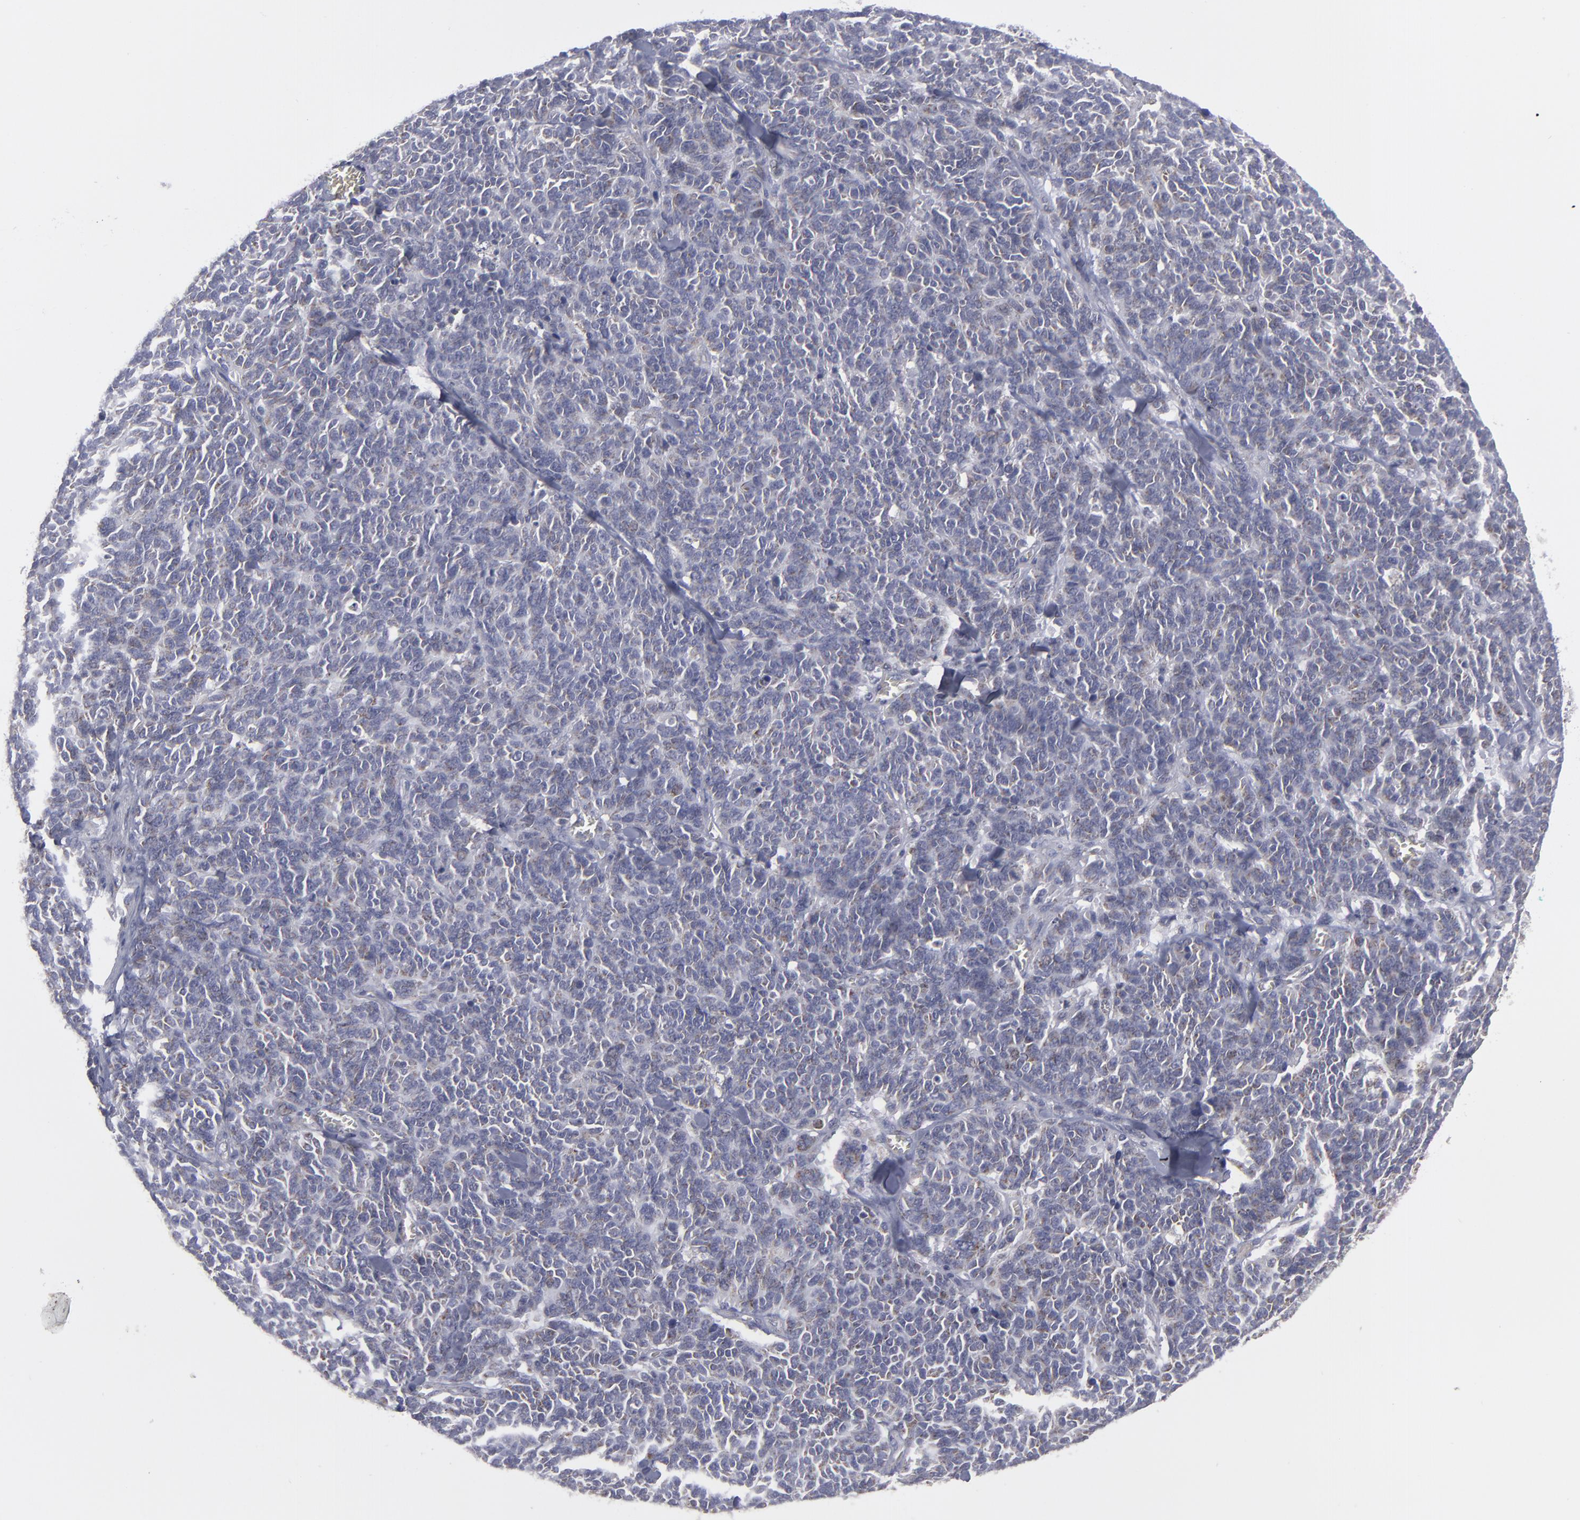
{"staining": {"intensity": "weak", "quantity": "25%-75%", "location": "cytoplasmic/membranous"}, "tissue": "lung cancer", "cell_type": "Tumor cells", "image_type": "cancer", "snomed": [{"axis": "morphology", "description": "Neoplasm, malignant, NOS"}, {"axis": "topography", "description": "Lung"}], "caption": "Immunohistochemical staining of human lung cancer demonstrates weak cytoplasmic/membranous protein staining in approximately 25%-75% of tumor cells.", "gene": "MYOM2", "patient": {"sex": "female", "age": 58}}